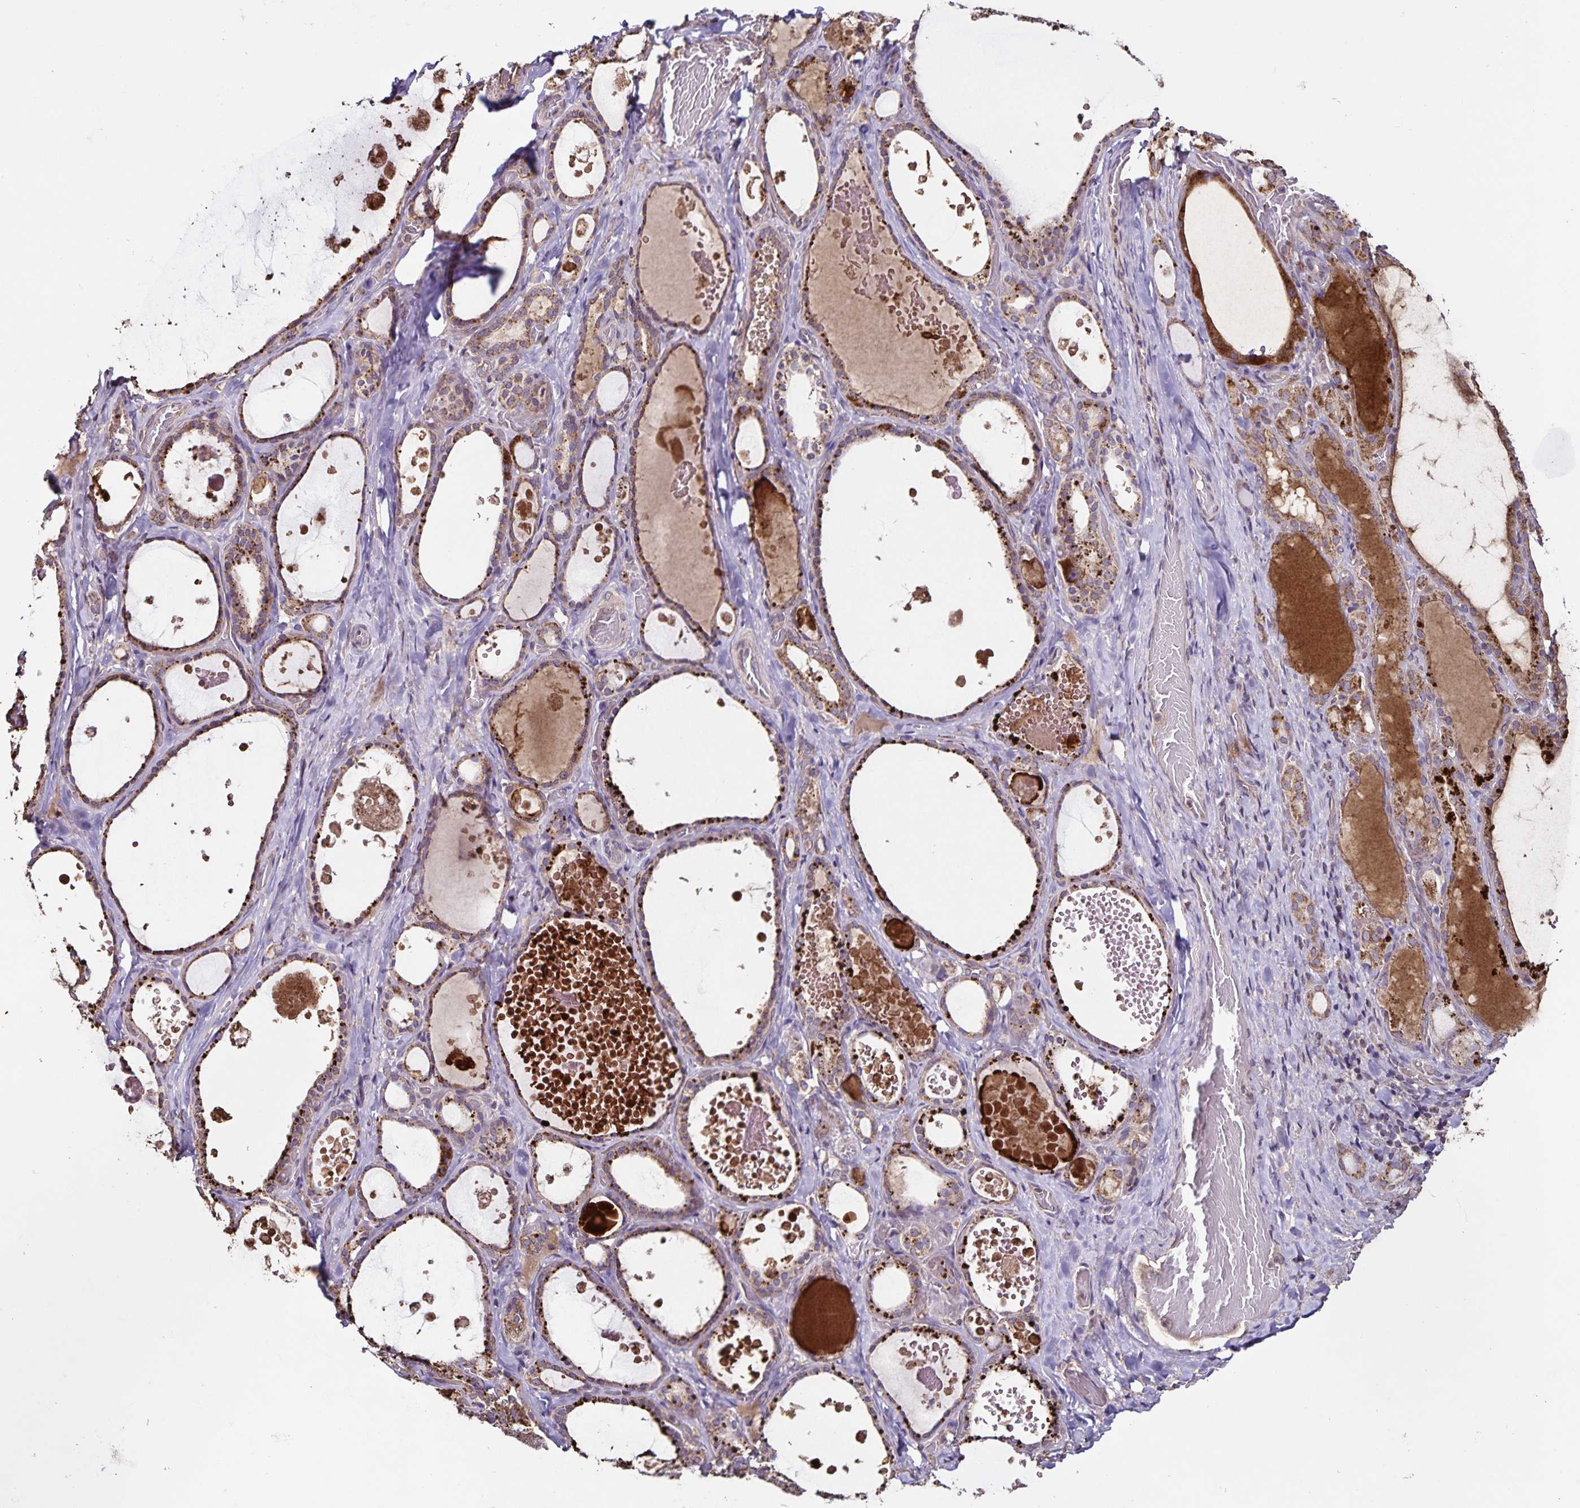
{"staining": {"intensity": "moderate", "quantity": ">75%", "location": "cytoplasmic/membranous"}, "tissue": "thyroid gland", "cell_type": "Glandular cells", "image_type": "normal", "snomed": [{"axis": "morphology", "description": "Normal tissue, NOS"}, {"axis": "topography", "description": "Thyroid gland"}], "caption": "Immunohistochemistry (DAB (3,3'-diaminobenzidine)) staining of normal human thyroid gland shows moderate cytoplasmic/membranous protein staining in about >75% of glandular cells. The staining was performed using DAB (3,3'-diaminobenzidine) to visualize the protein expression in brown, while the nuclei were stained in blue with hematoxylin (Magnification: 20x).", "gene": "MAN1A1", "patient": {"sex": "female", "age": 56}}